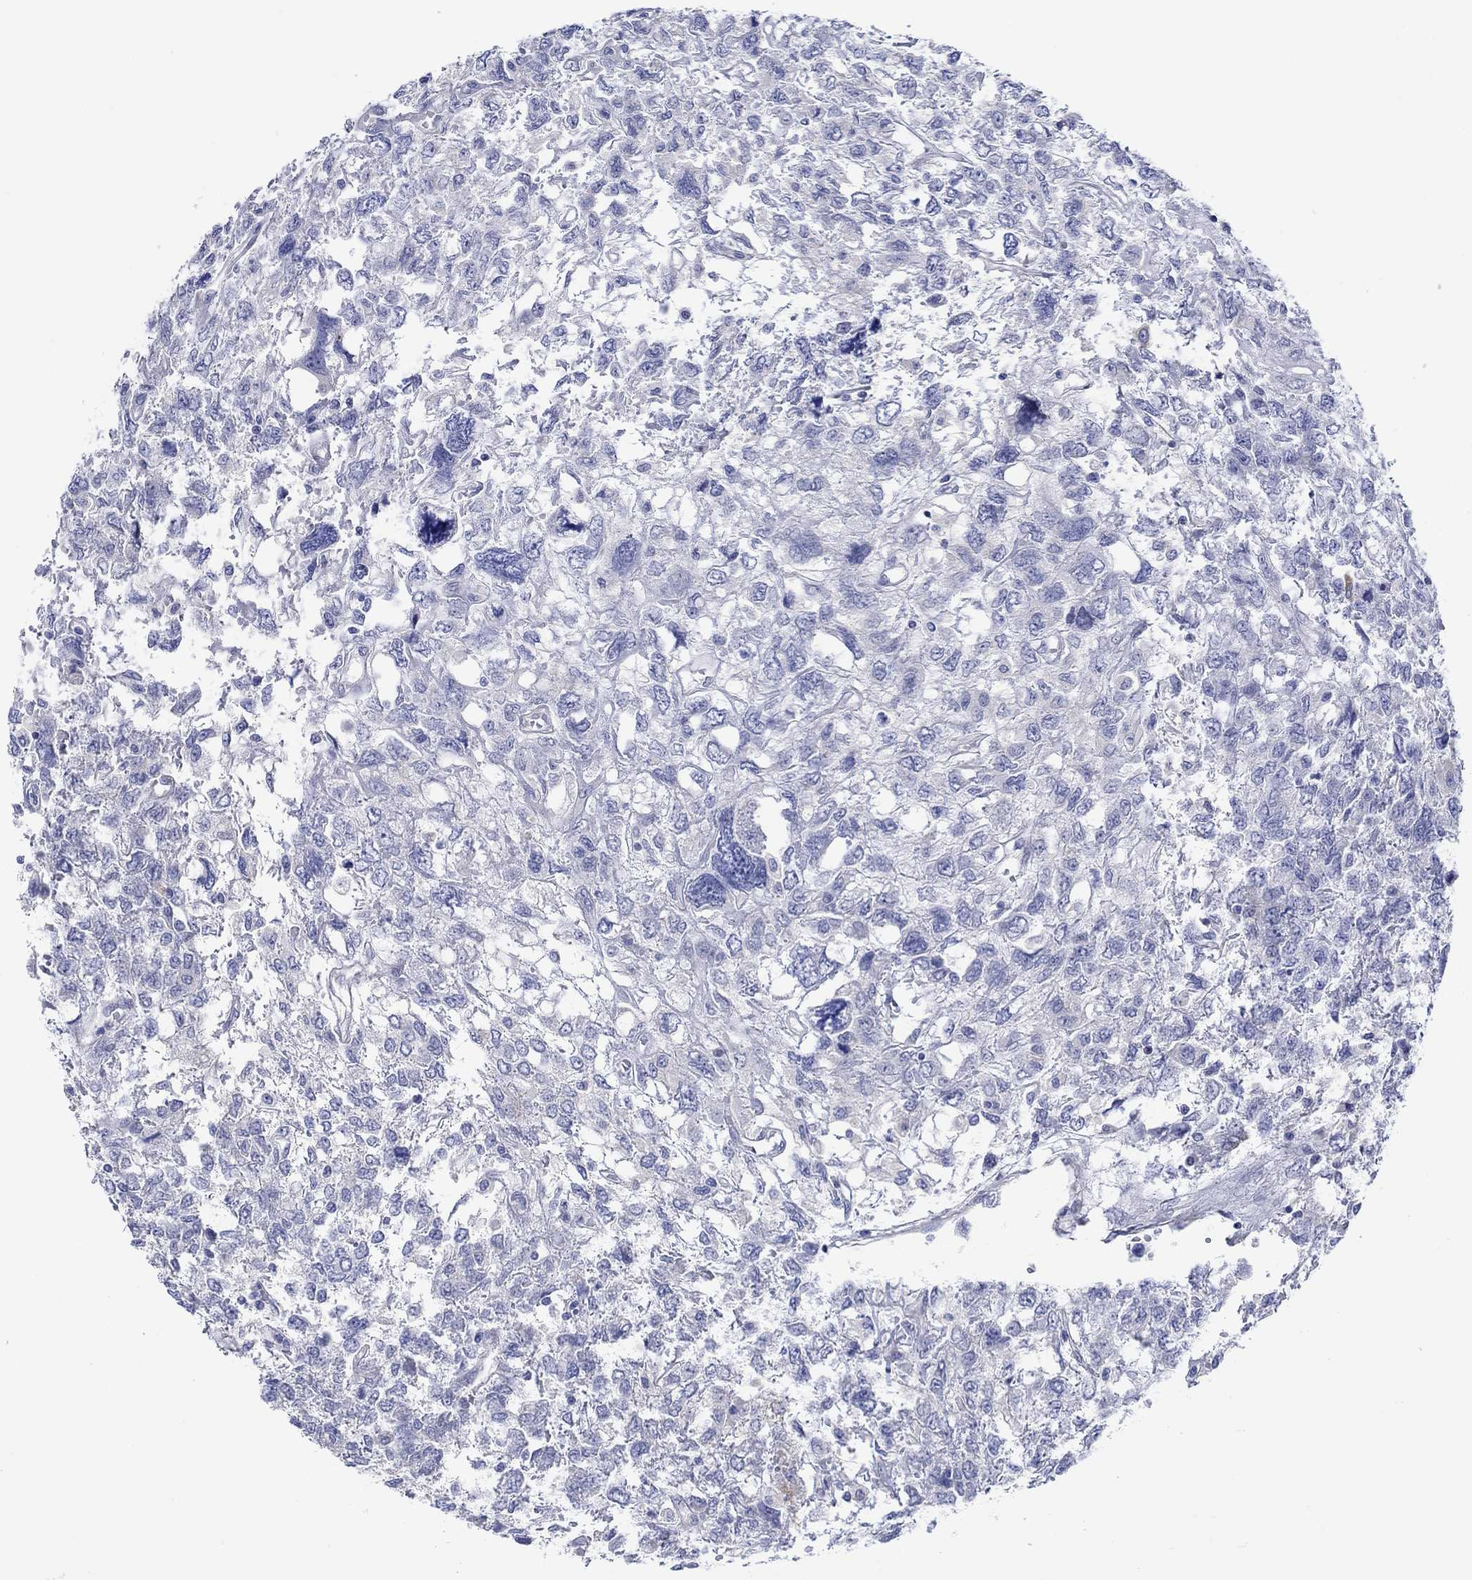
{"staining": {"intensity": "negative", "quantity": "none", "location": "none"}, "tissue": "testis cancer", "cell_type": "Tumor cells", "image_type": "cancer", "snomed": [{"axis": "morphology", "description": "Seminoma, NOS"}, {"axis": "topography", "description": "Testis"}], "caption": "Immunohistochemistry of human testis seminoma displays no staining in tumor cells.", "gene": "KRT222", "patient": {"sex": "male", "age": 52}}